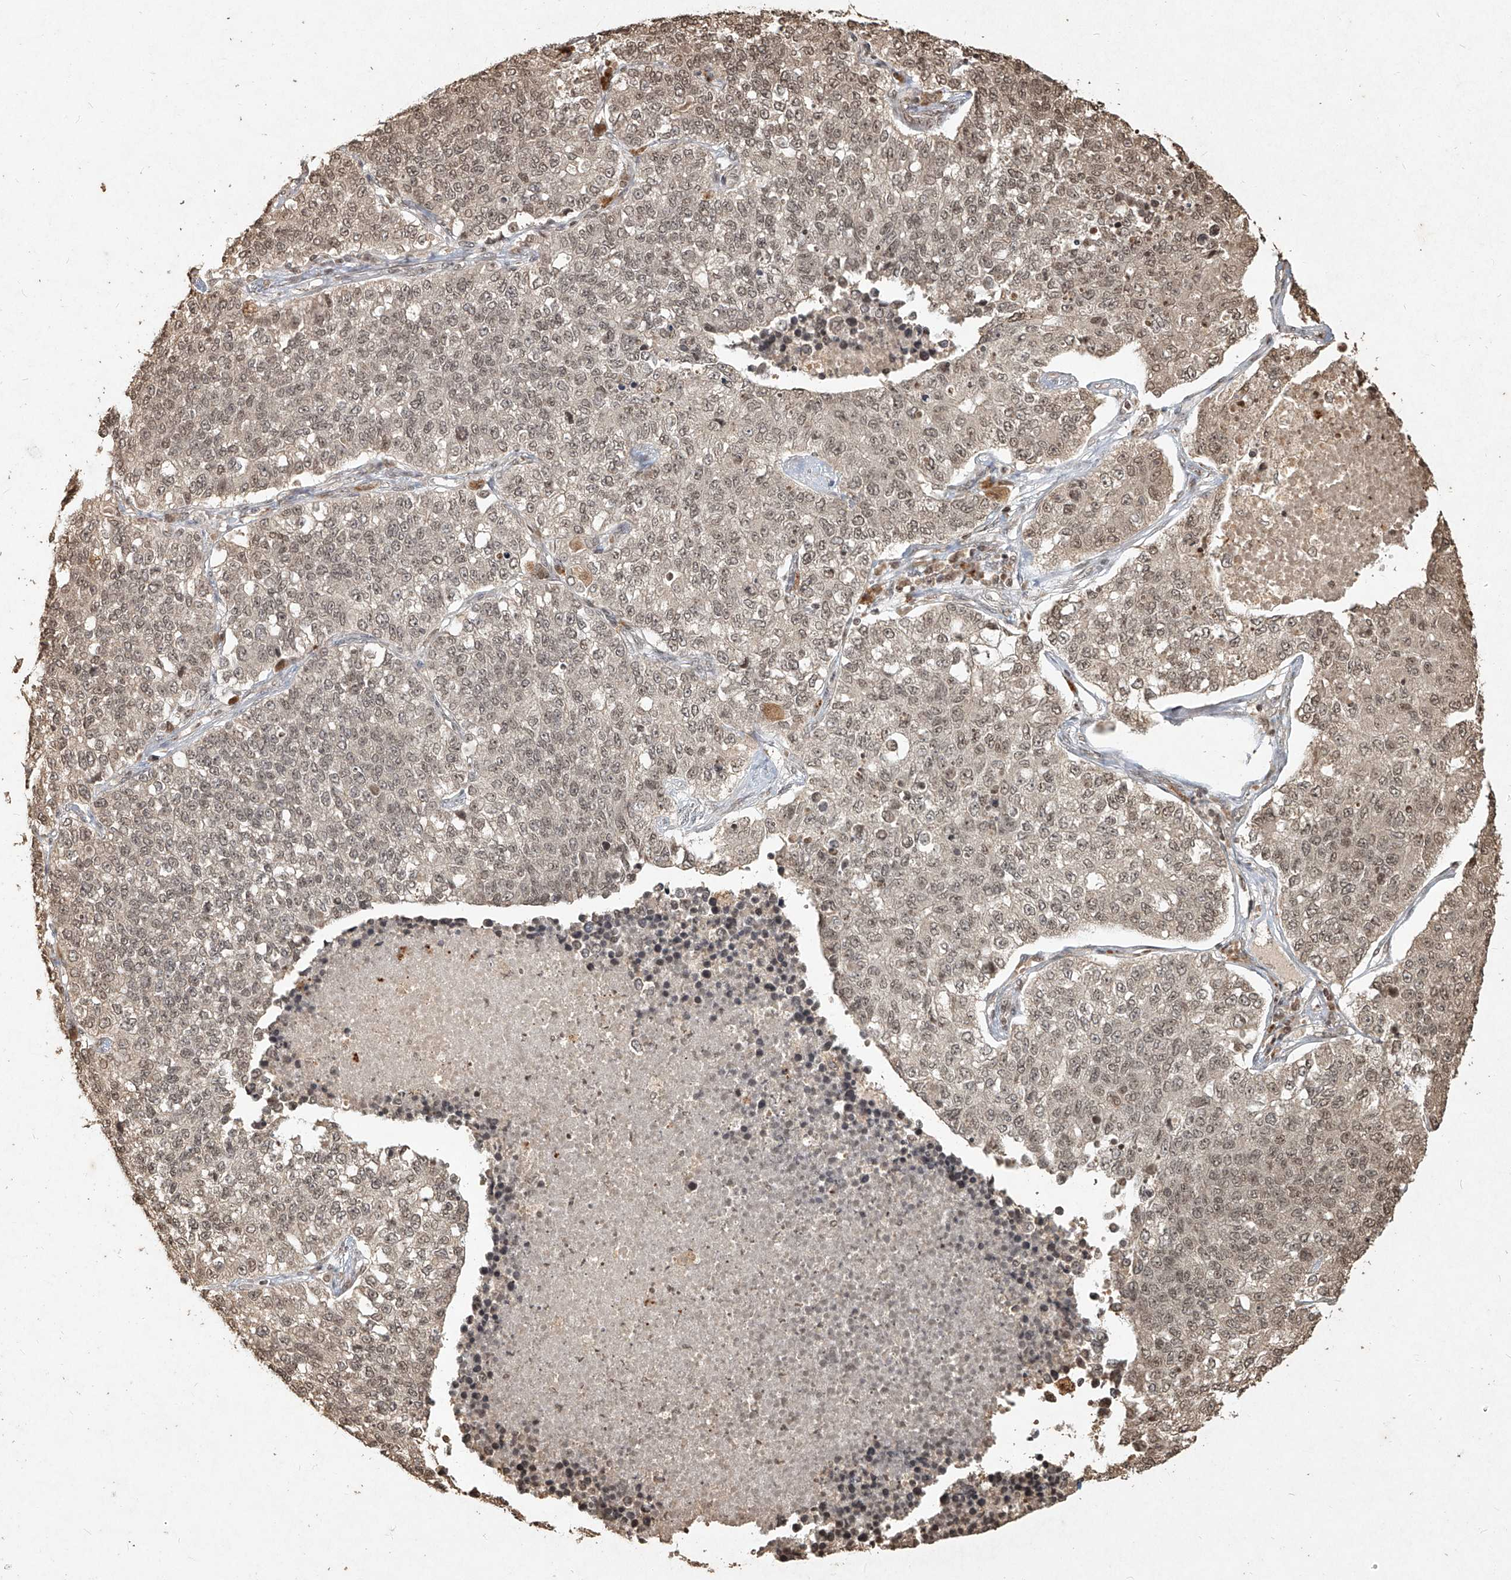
{"staining": {"intensity": "weak", "quantity": ">75%", "location": "nuclear"}, "tissue": "lung cancer", "cell_type": "Tumor cells", "image_type": "cancer", "snomed": [{"axis": "morphology", "description": "Adenocarcinoma, NOS"}, {"axis": "topography", "description": "Lung"}], "caption": "Immunohistochemistry (IHC) (DAB) staining of human adenocarcinoma (lung) displays weak nuclear protein expression in about >75% of tumor cells.", "gene": "UBE2K", "patient": {"sex": "male", "age": 49}}